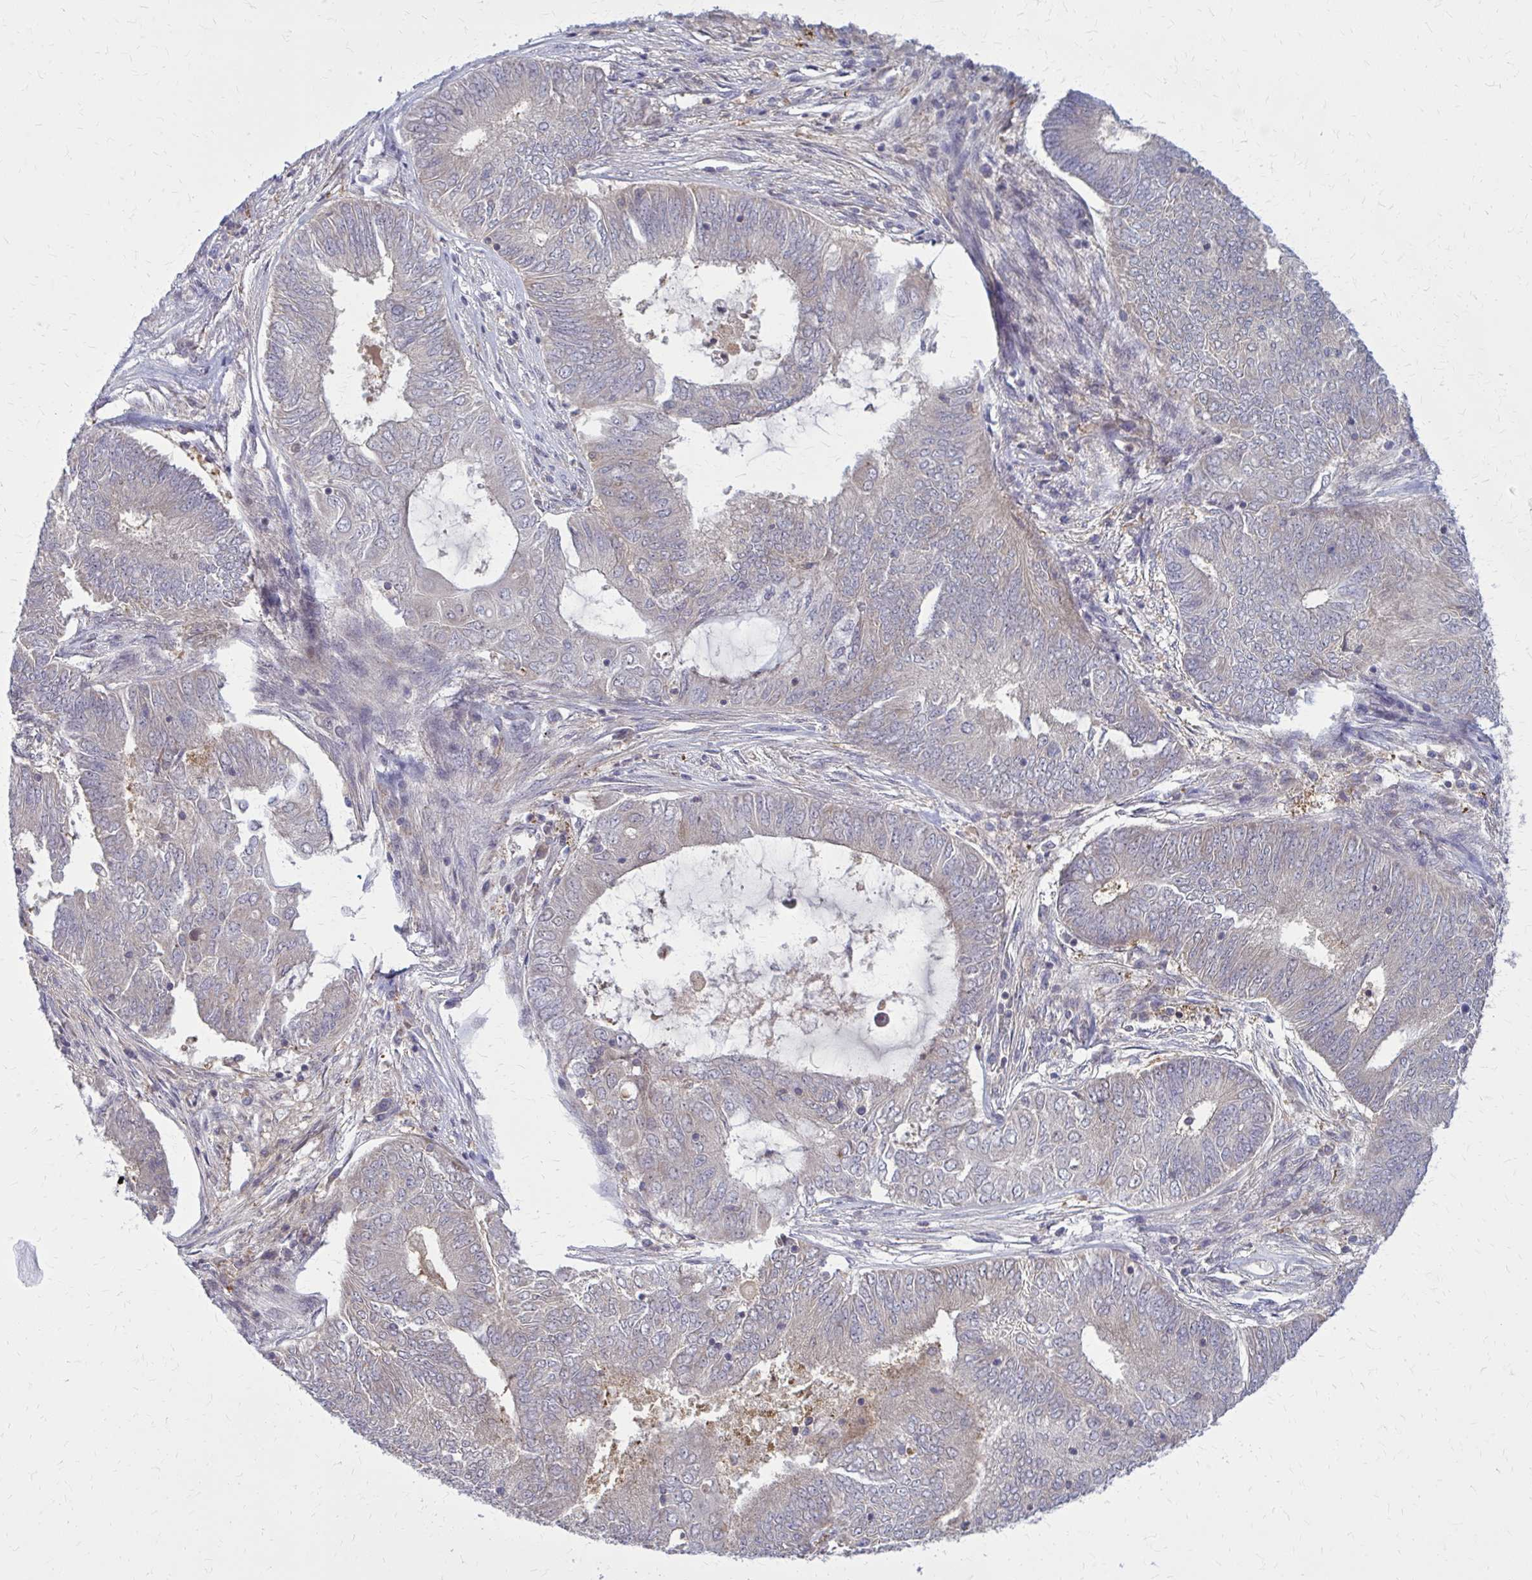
{"staining": {"intensity": "weak", "quantity": "<25%", "location": "cytoplasmic/membranous"}, "tissue": "endometrial cancer", "cell_type": "Tumor cells", "image_type": "cancer", "snomed": [{"axis": "morphology", "description": "Adenocarcinoma, NOS"}, {"axis": "topography", "description": "Endometrium"}], "caption": "Tumor cells are negative for protein expression in human adenocarcinoma (endometrial).", "gene": "DBI", "patient": {"sex": "female", "age": 62}}